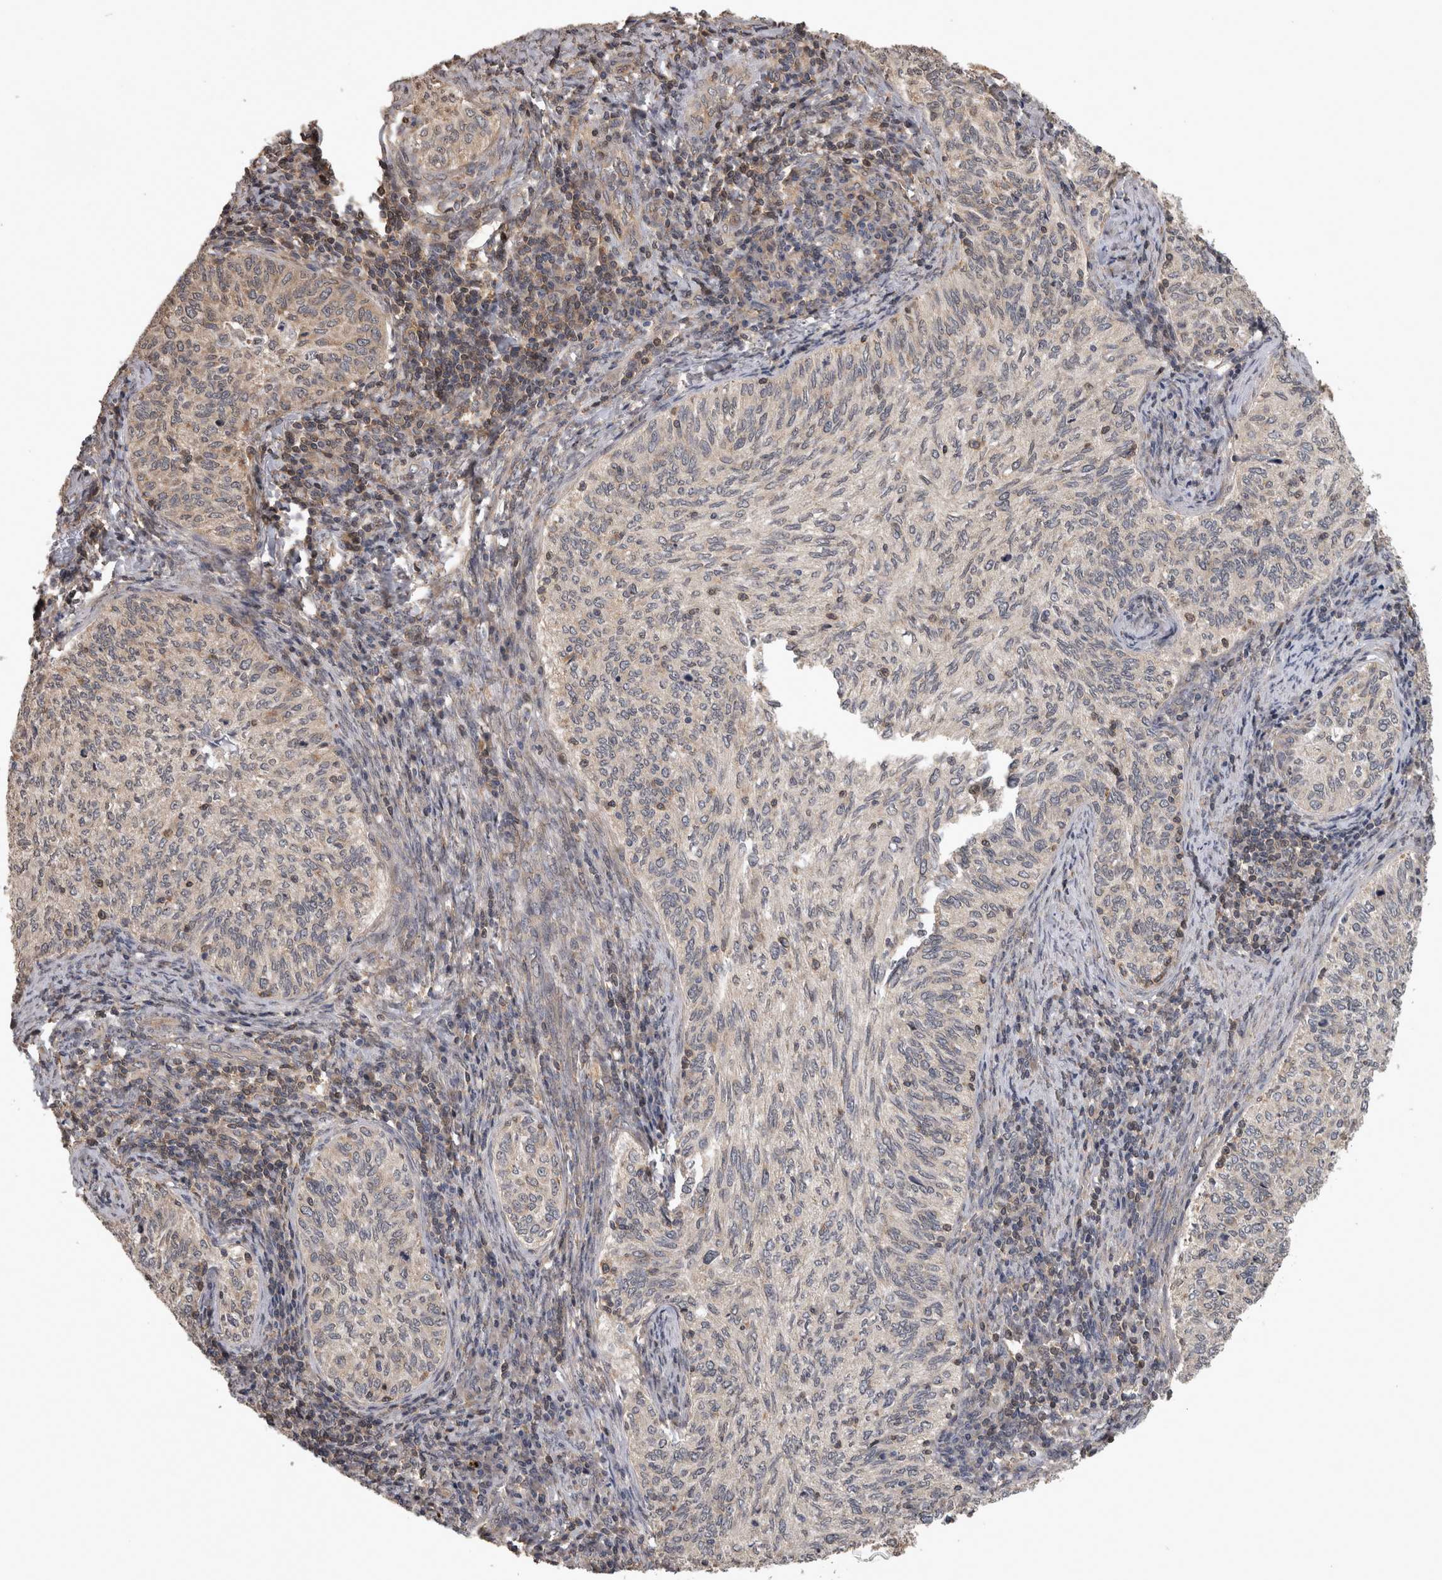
{"staining": {"intensity": "negative", "quantity": "none", "location": "none"}, "tissue": "cervical cancer", "cell_type": "Tumor cells", "image_type": "cancer", "snomed": [{"axis": "morphology", "description": "Squamous cell carcinoma, NOS"}, {"axis": "topography", "description": "Cervix"}], "caption": "IHC micrograph of neoplastic tissue: cervical cancer (squamous cell carcinoma) stained with DAB (3,3'-diaminobenzidine) exhibits no significant protein staining in tumor cells.", "gene": "ATXN2", "patient": {"sex": "female", "age": 30}}